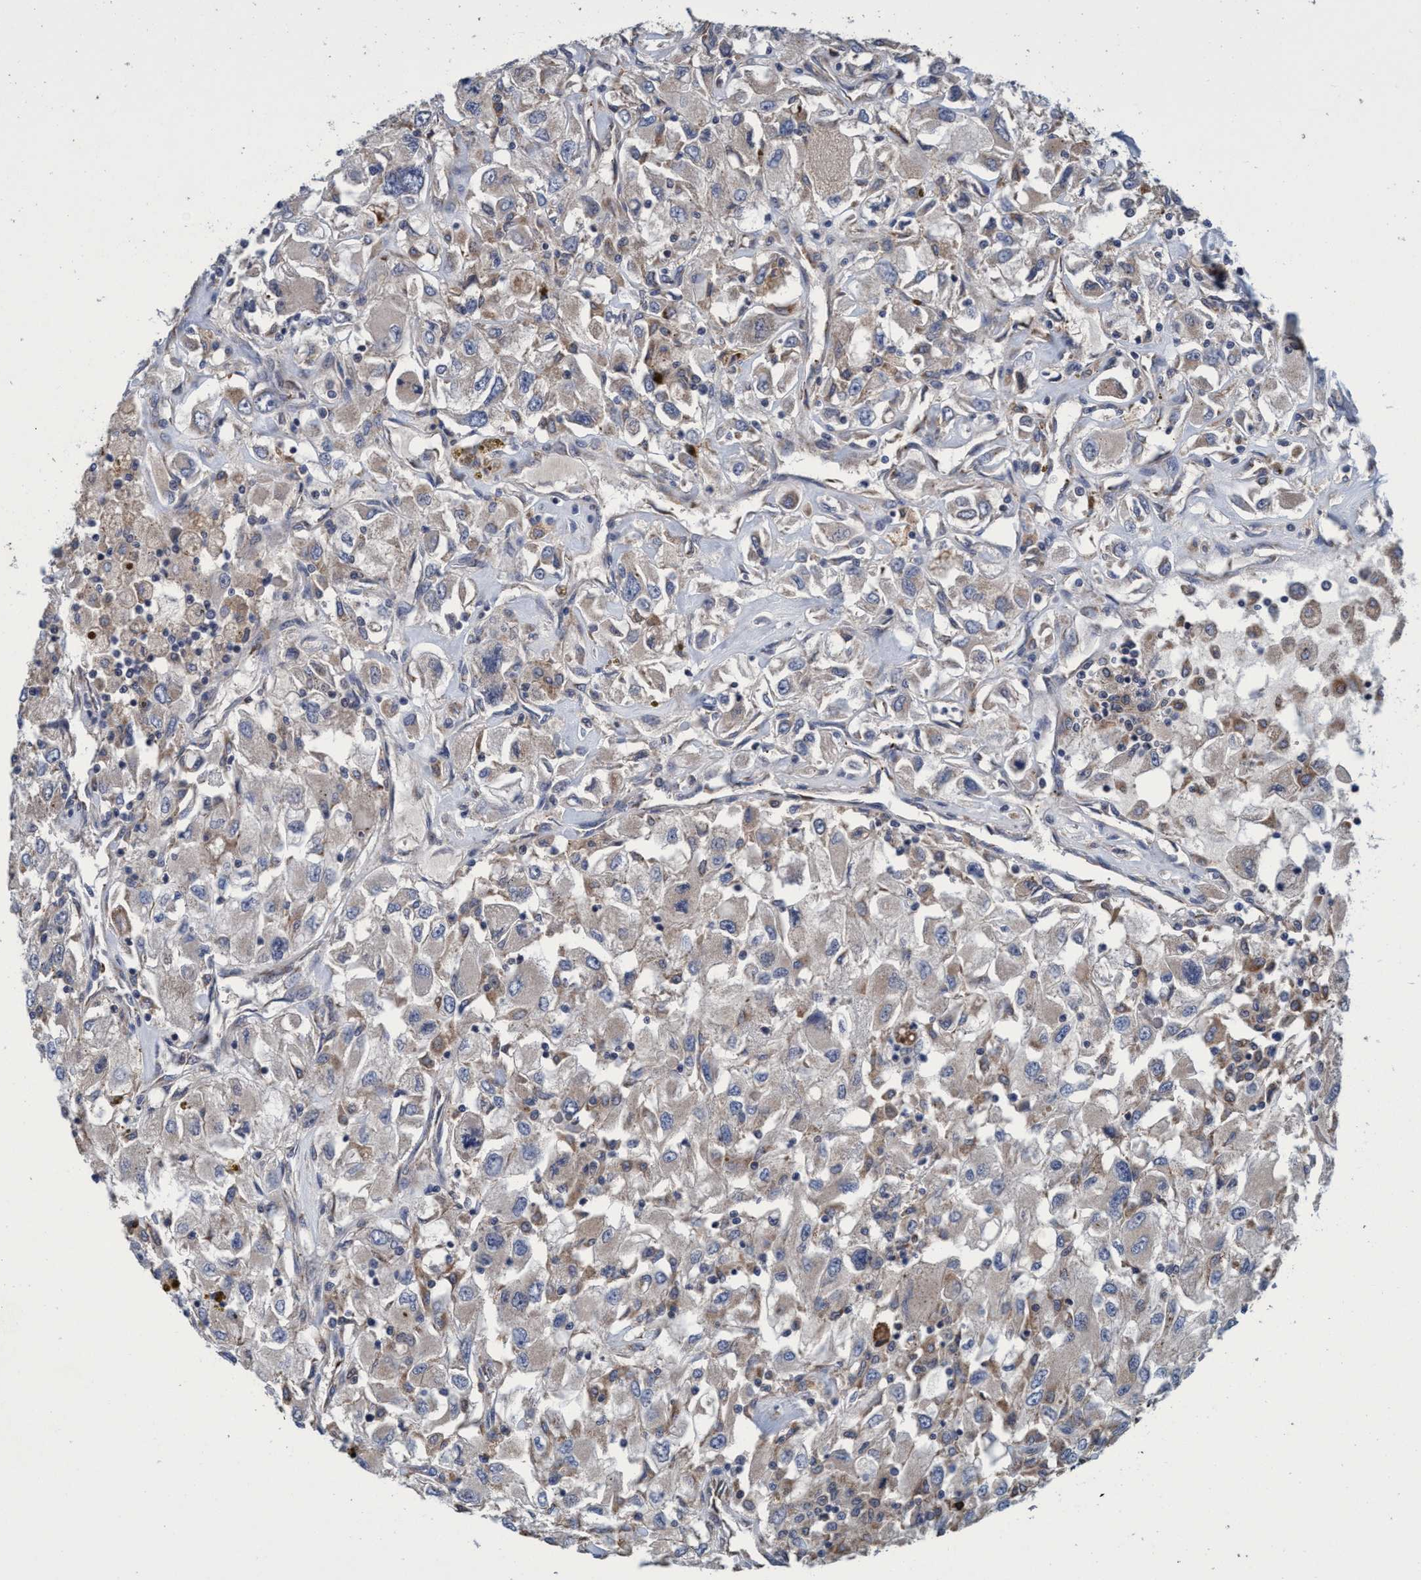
{"staining": {"intensity": "weak", "quantity": "<25%", "location": "cytoplasmic/membranous"}, "tissue": "renal cancer", "cell_type": "Tumor cells", "image_type": "cancer", "snomed": [{"axis": "morphology", "description": "Adenocarcinoma, NOS"}, {"axis": "topography", "description": "Kidney"}], "caption": "Immunohistochemistry (IHC) of human renal adenocarcinoma demonstrates no positivity in tumor cells.", "gene": "CALCOCO2", "patient": {"sex": "female", "age": 52}}